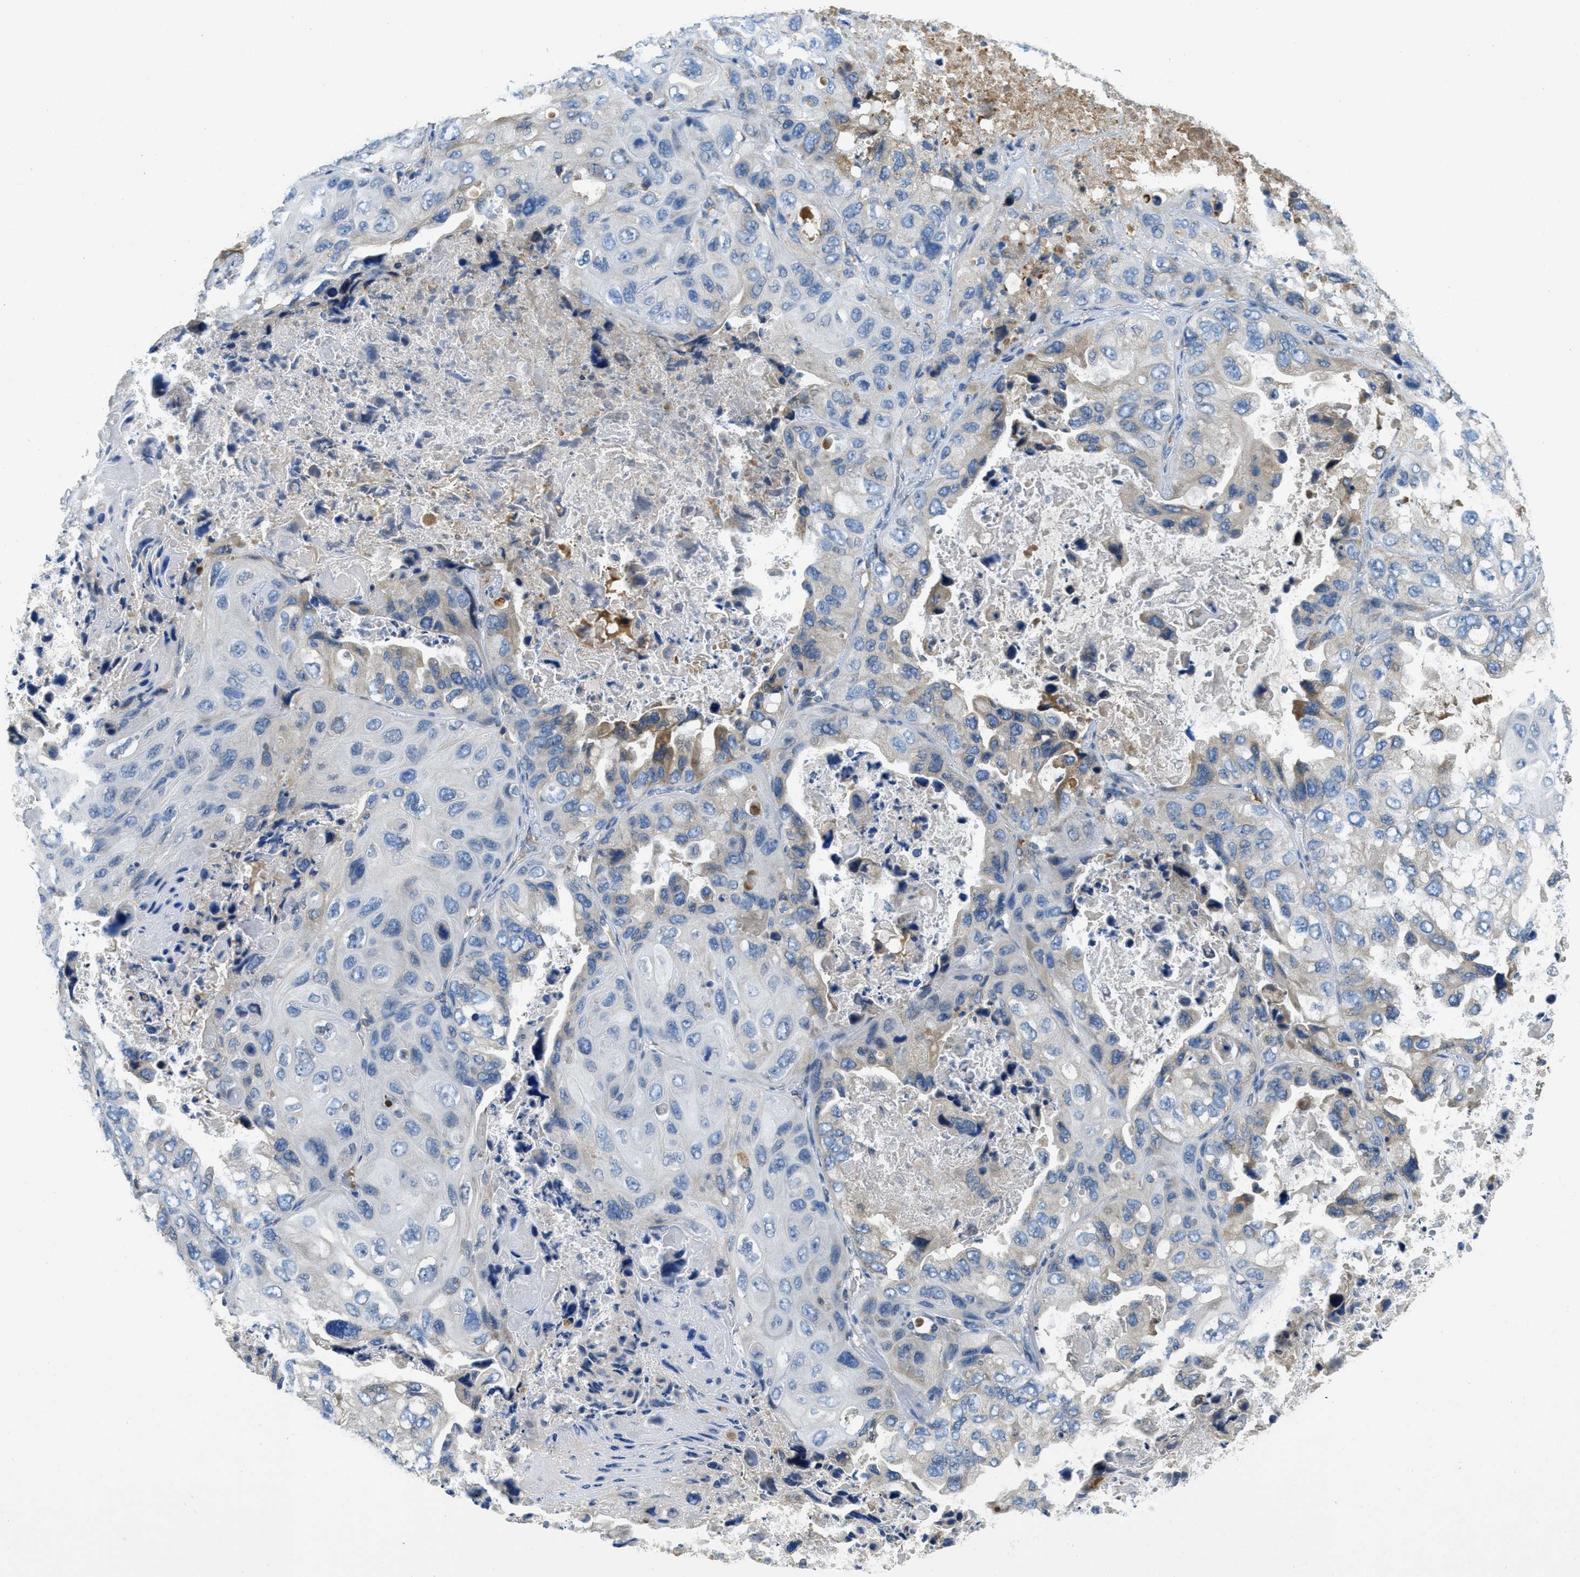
{"staining": {"intensity": "moderate", "quantity": "<25%", "location": "cytoplasmic/membranous"}, "tissue": "lung cancer", "cell_type": "Tumor cells", "image_type": "cancer", "snomed": [{"axis": "morphology", "description": "Squamous cell carcinoma, NOS"}, {"axis": "topography", "description": "Lung"}], "caption": "Moderate cytoplasmic/membranous expression for a protein is identified in about <25% of tumor cells of squamous cell carcinoma (lung) using immunohistochemistry (IHC).", "gene": "MPDU1", "patient": {"sex": "female", "age": 73}}